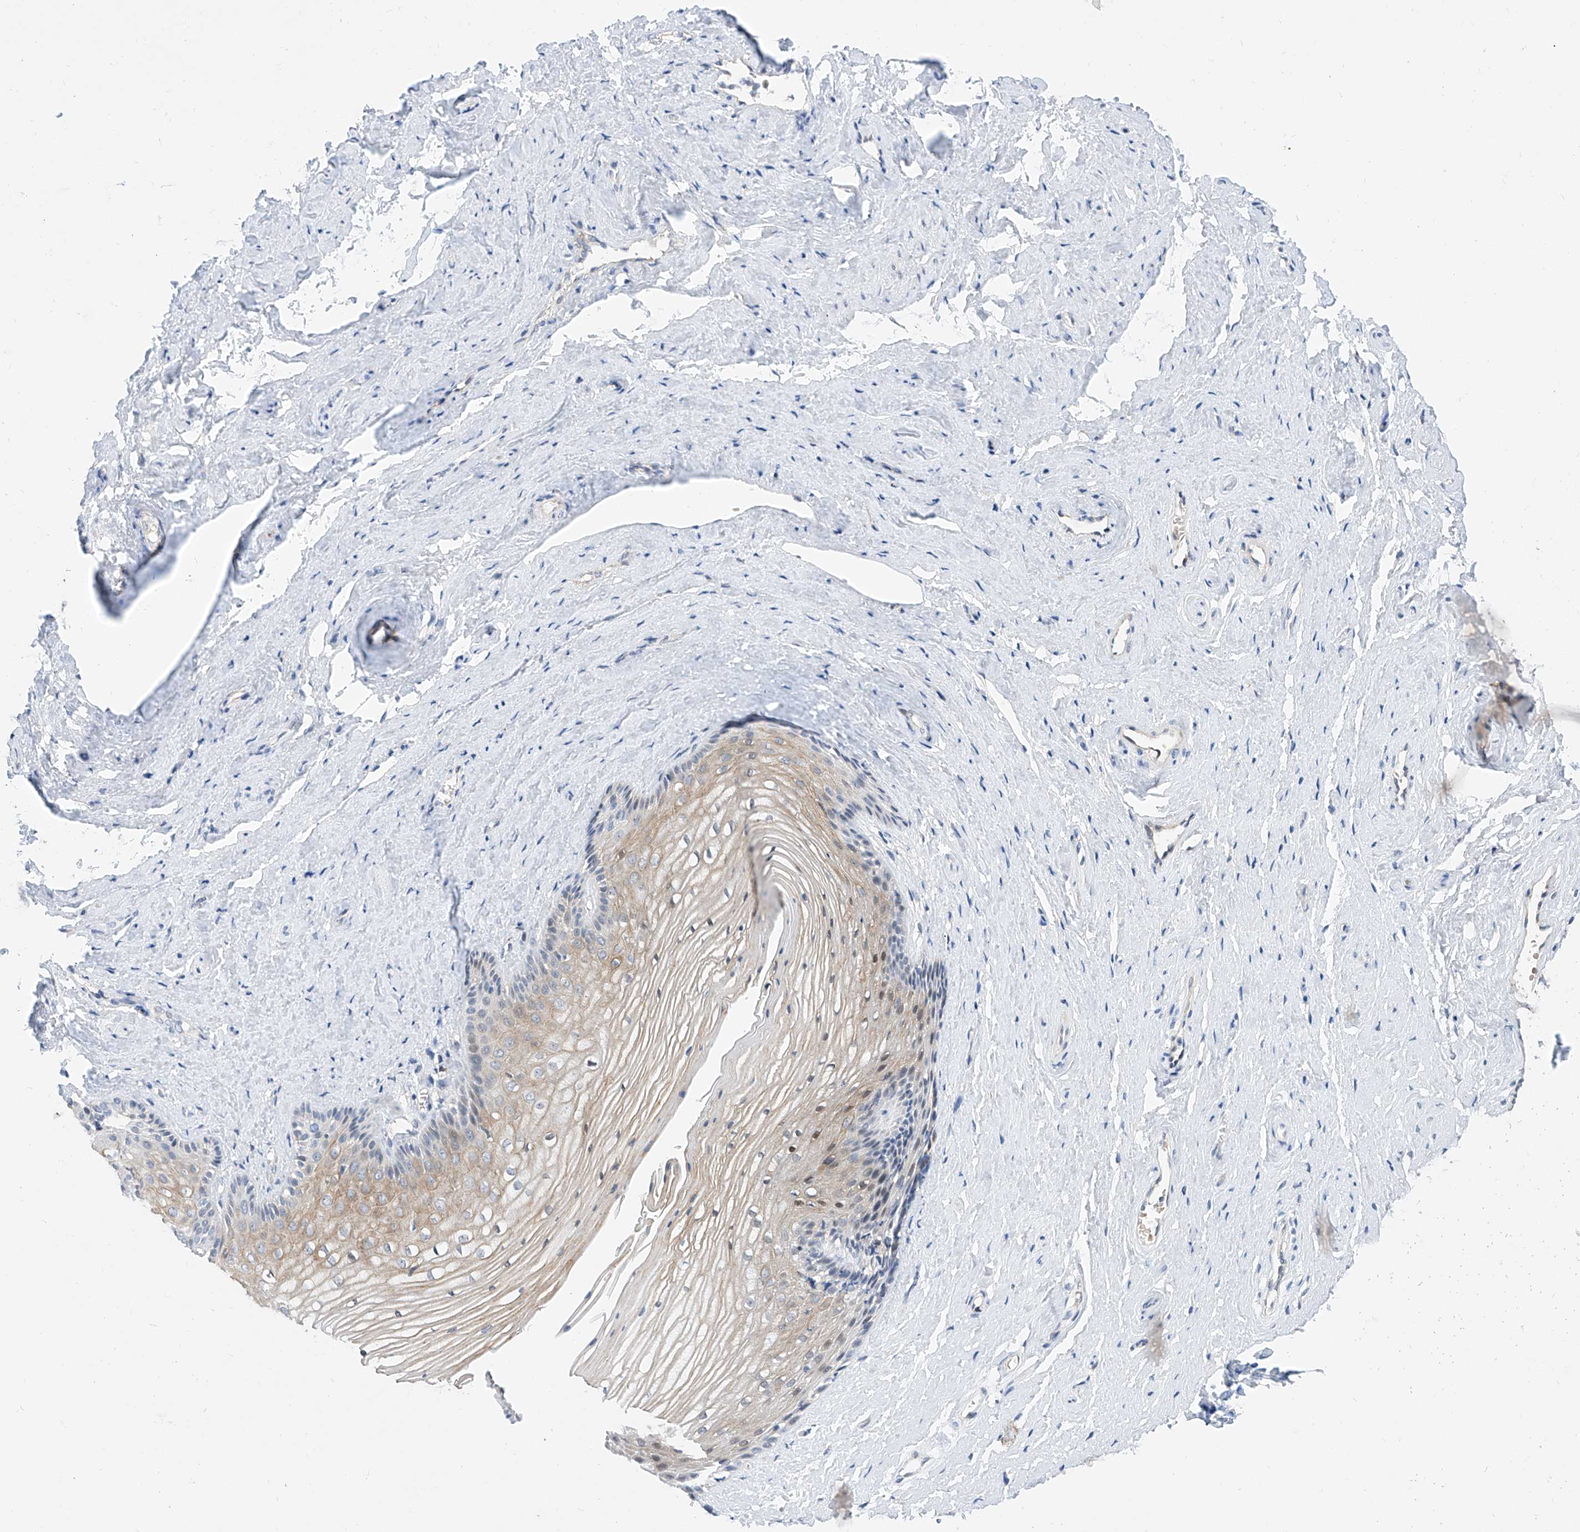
{"staining": {"intensity": "weak", "quantity": "<25%", "location": "cytoplasmic/membranous"}, "tissue": "vagina", "cell_type": "Squamous epithelial cells", "image_type": "normal", "snomed": [{"axis": "morphology", "description": "Normal tissue, NOS"}, {"axis": "topography", "description": "Vagina"}, {"axis": "topography", "description": "Cervix"}], "caption": "Immunohistochemistry (IHC) histopathology image of normal human vagina stained for a protein (brown), which reveals no expression in squamous epithelial cells. (IHC, brightfield microscopy, high magnification).", "gene": "BPTF", "patient": {"sex": "female", "age": 40}}